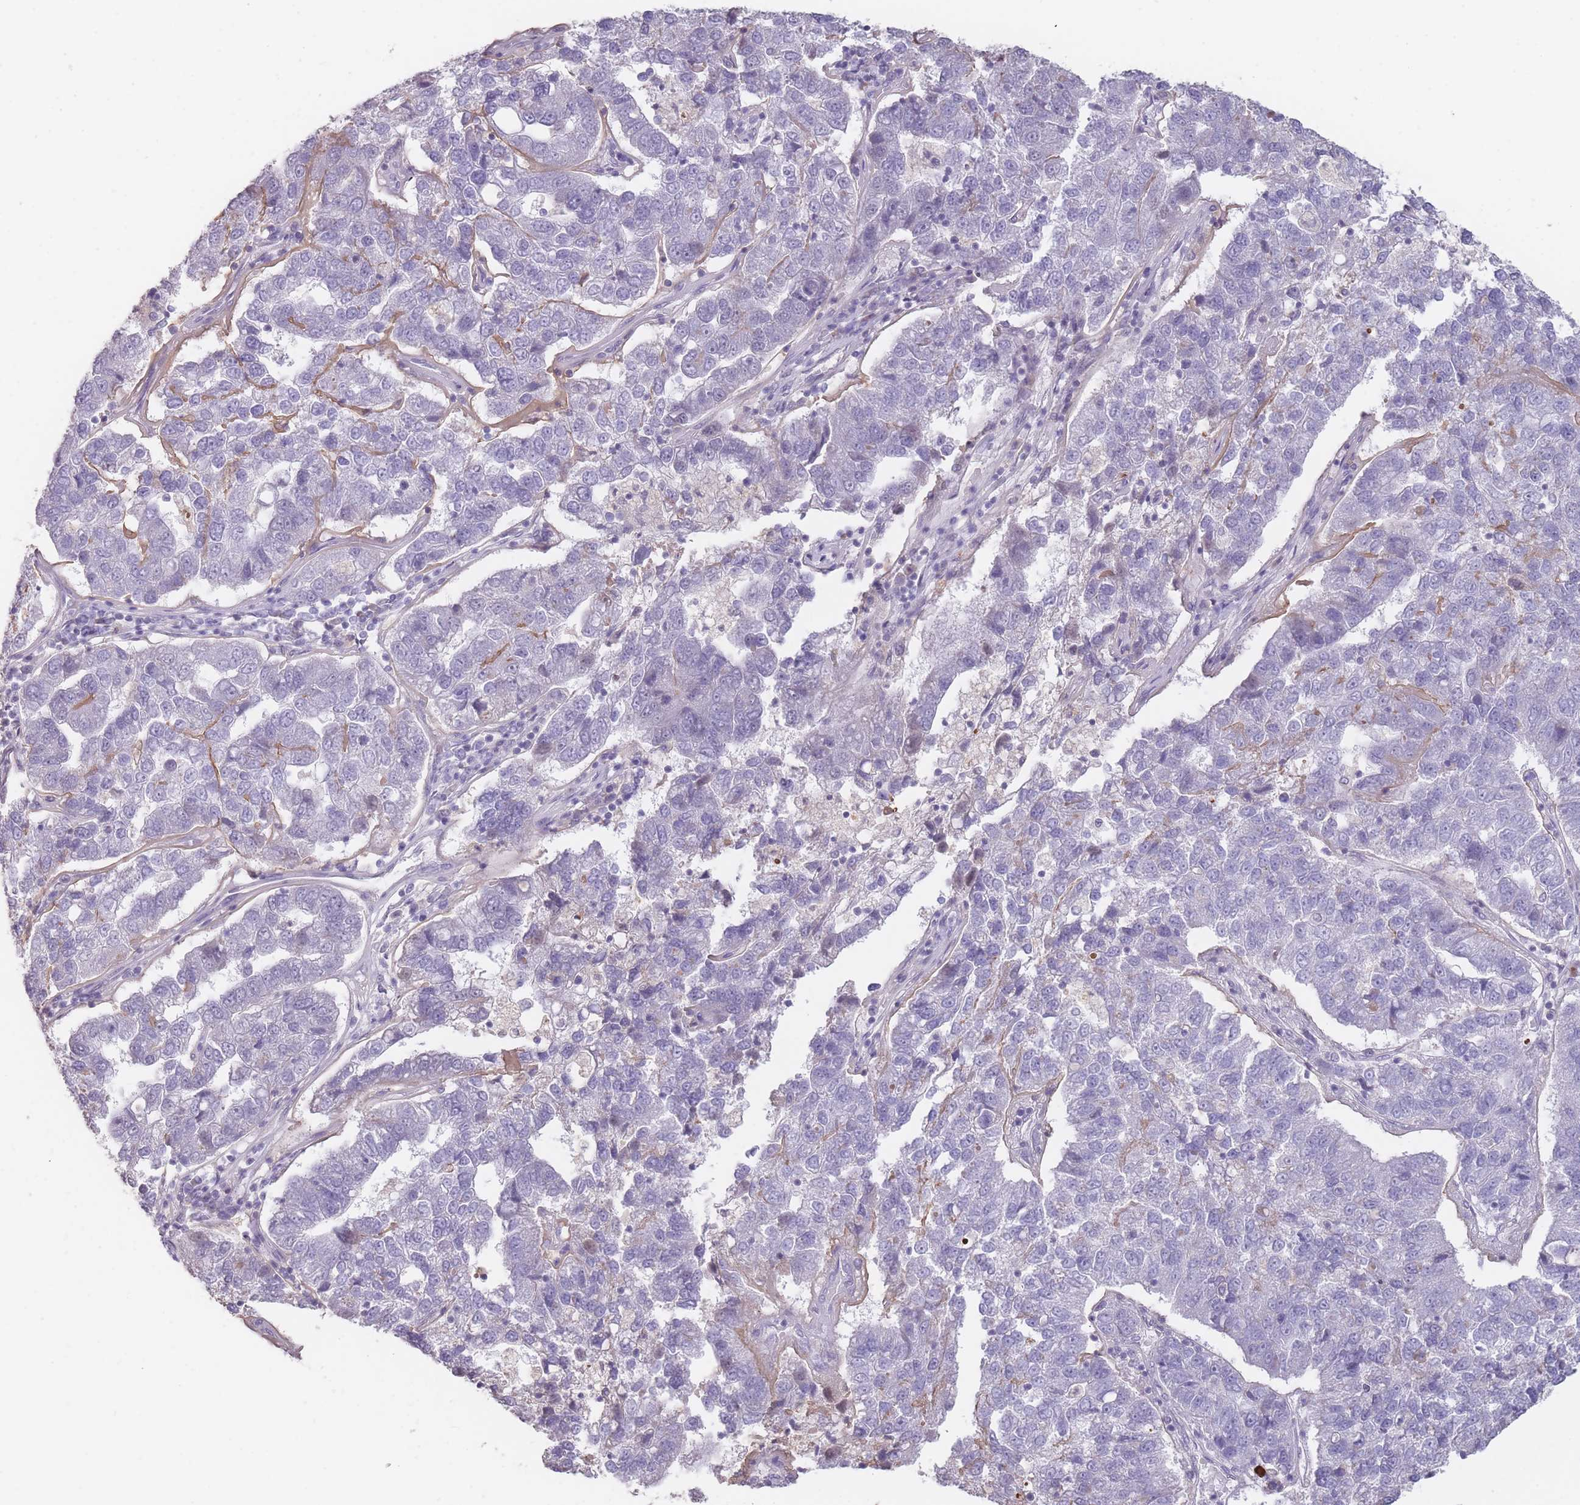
{"staining": {"intensity": "negative", "quantity": "none", "location": "none"}, "tissue": "pancreatic cancer", "cell_type": "Tumor cells", "image_type": "cancer", "snomed": [{"axis": "morphology", "description": "Adenocarcinoma, NOS"}, {"axis": "topography", "description": "Pancreas"}], "caption": "A high-resolution histopathology image shows immunohistochemistry (IHC) staining of pancreatic cancer (adenocarcinoma), which demonstrates no significant expression in tumor cells.", "gene": "HNRNPUL1", "patient": {"sex": "female", "age": 61}}